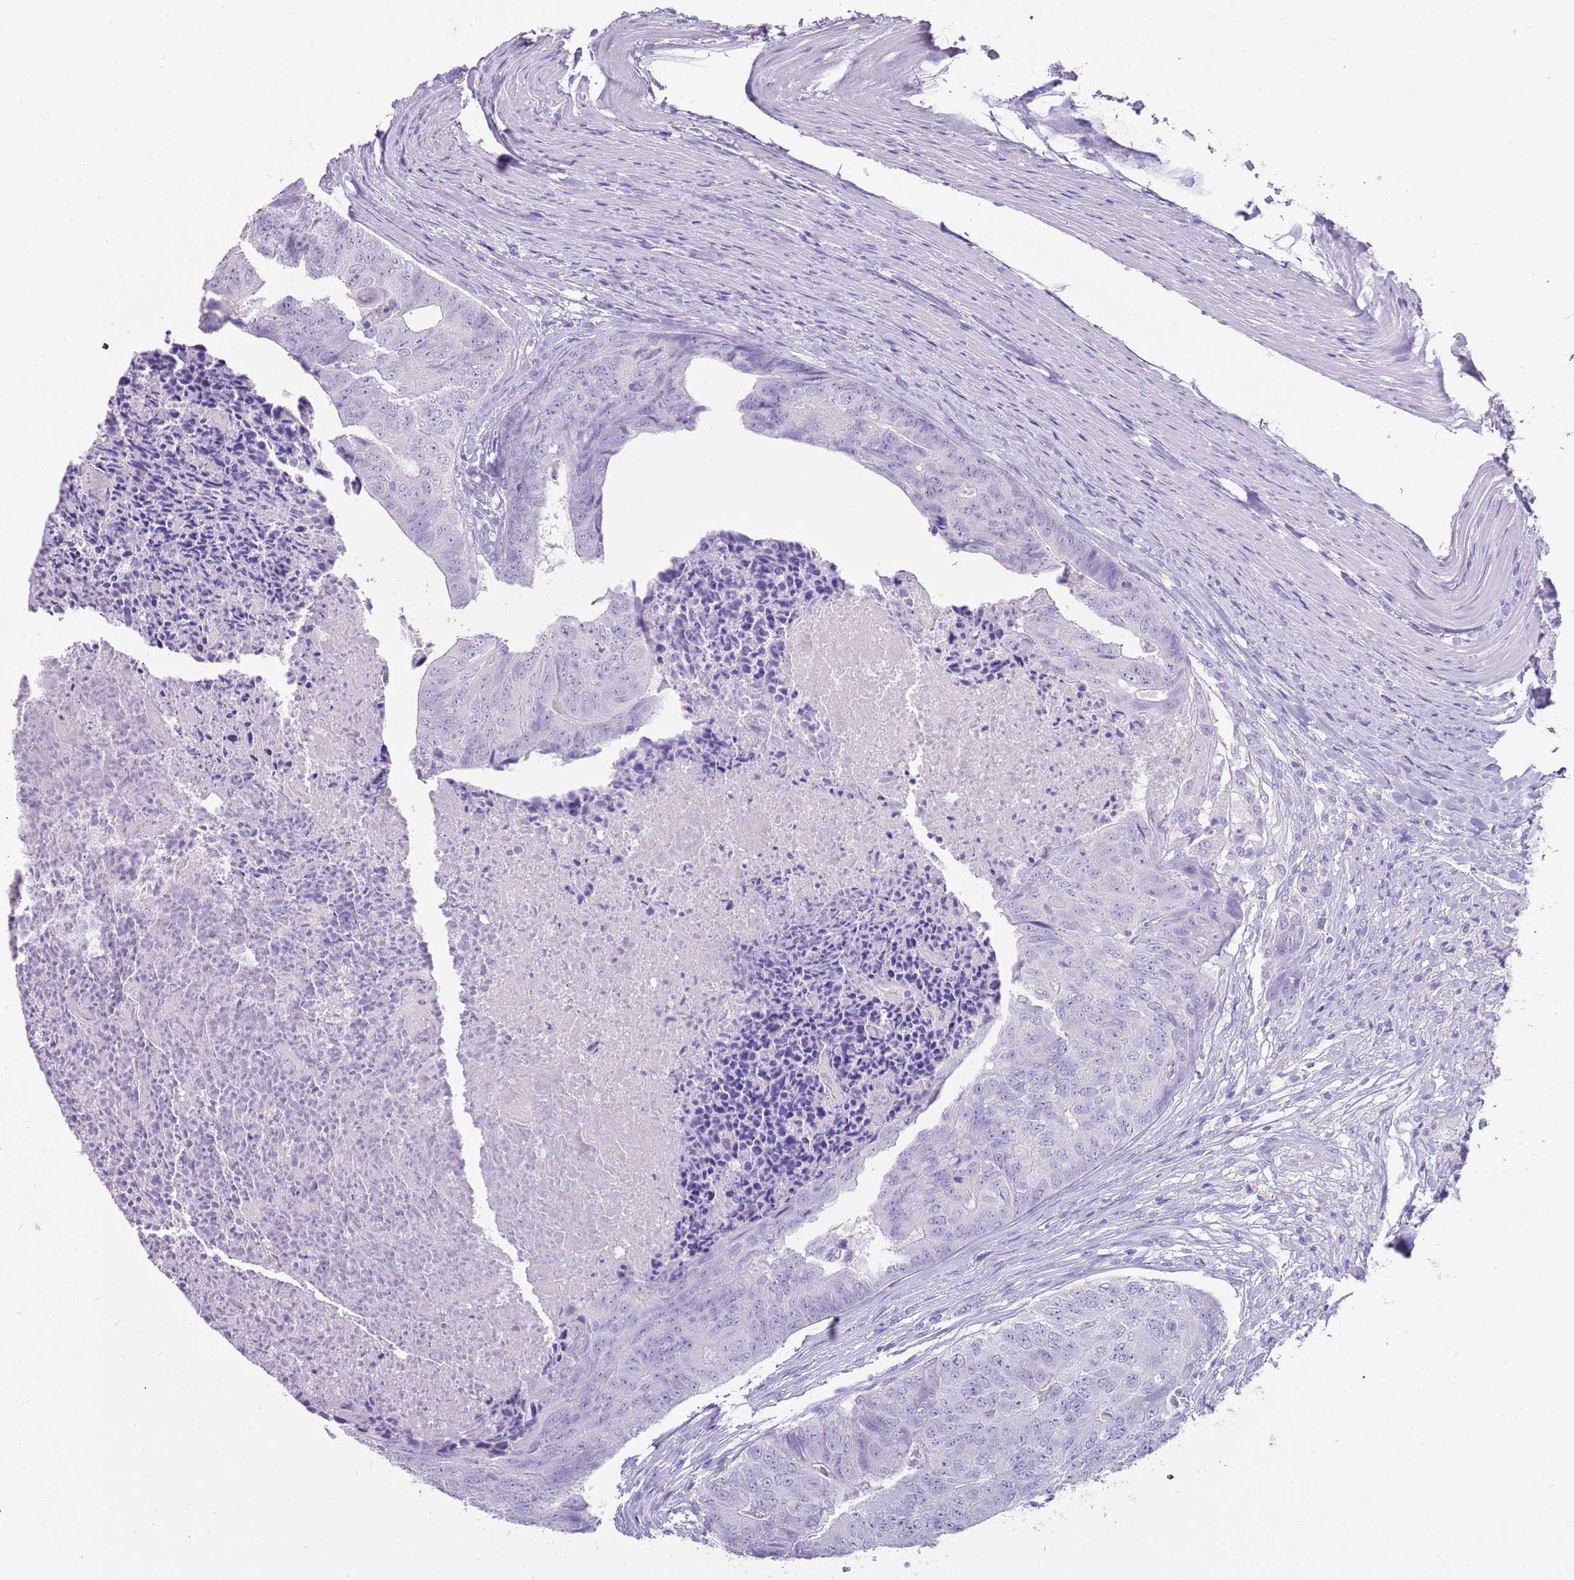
{"staining": {"intensity": "negative", "quantity": "none", "location": "none"}, "tissue": "colorectal cancer", "cell_type": "Tumor cells", "image_type": "cancer", "snomed": [{"axis": "morphology", "description": "Adenocarcinoma, NOS"}, {"axis": "topography", "description": "Colon"}], "caption": "The micrograph shows no staining of tumor cells in colorectal adenocarcinoma. The staining was performed using DAB to visualize the protein expression in brown, while the nuclei were stained in blue with hematoxylin (Magnification: 20x).", "gene": "NBPF3", "patient": {"sex": "female", "age": 67}}